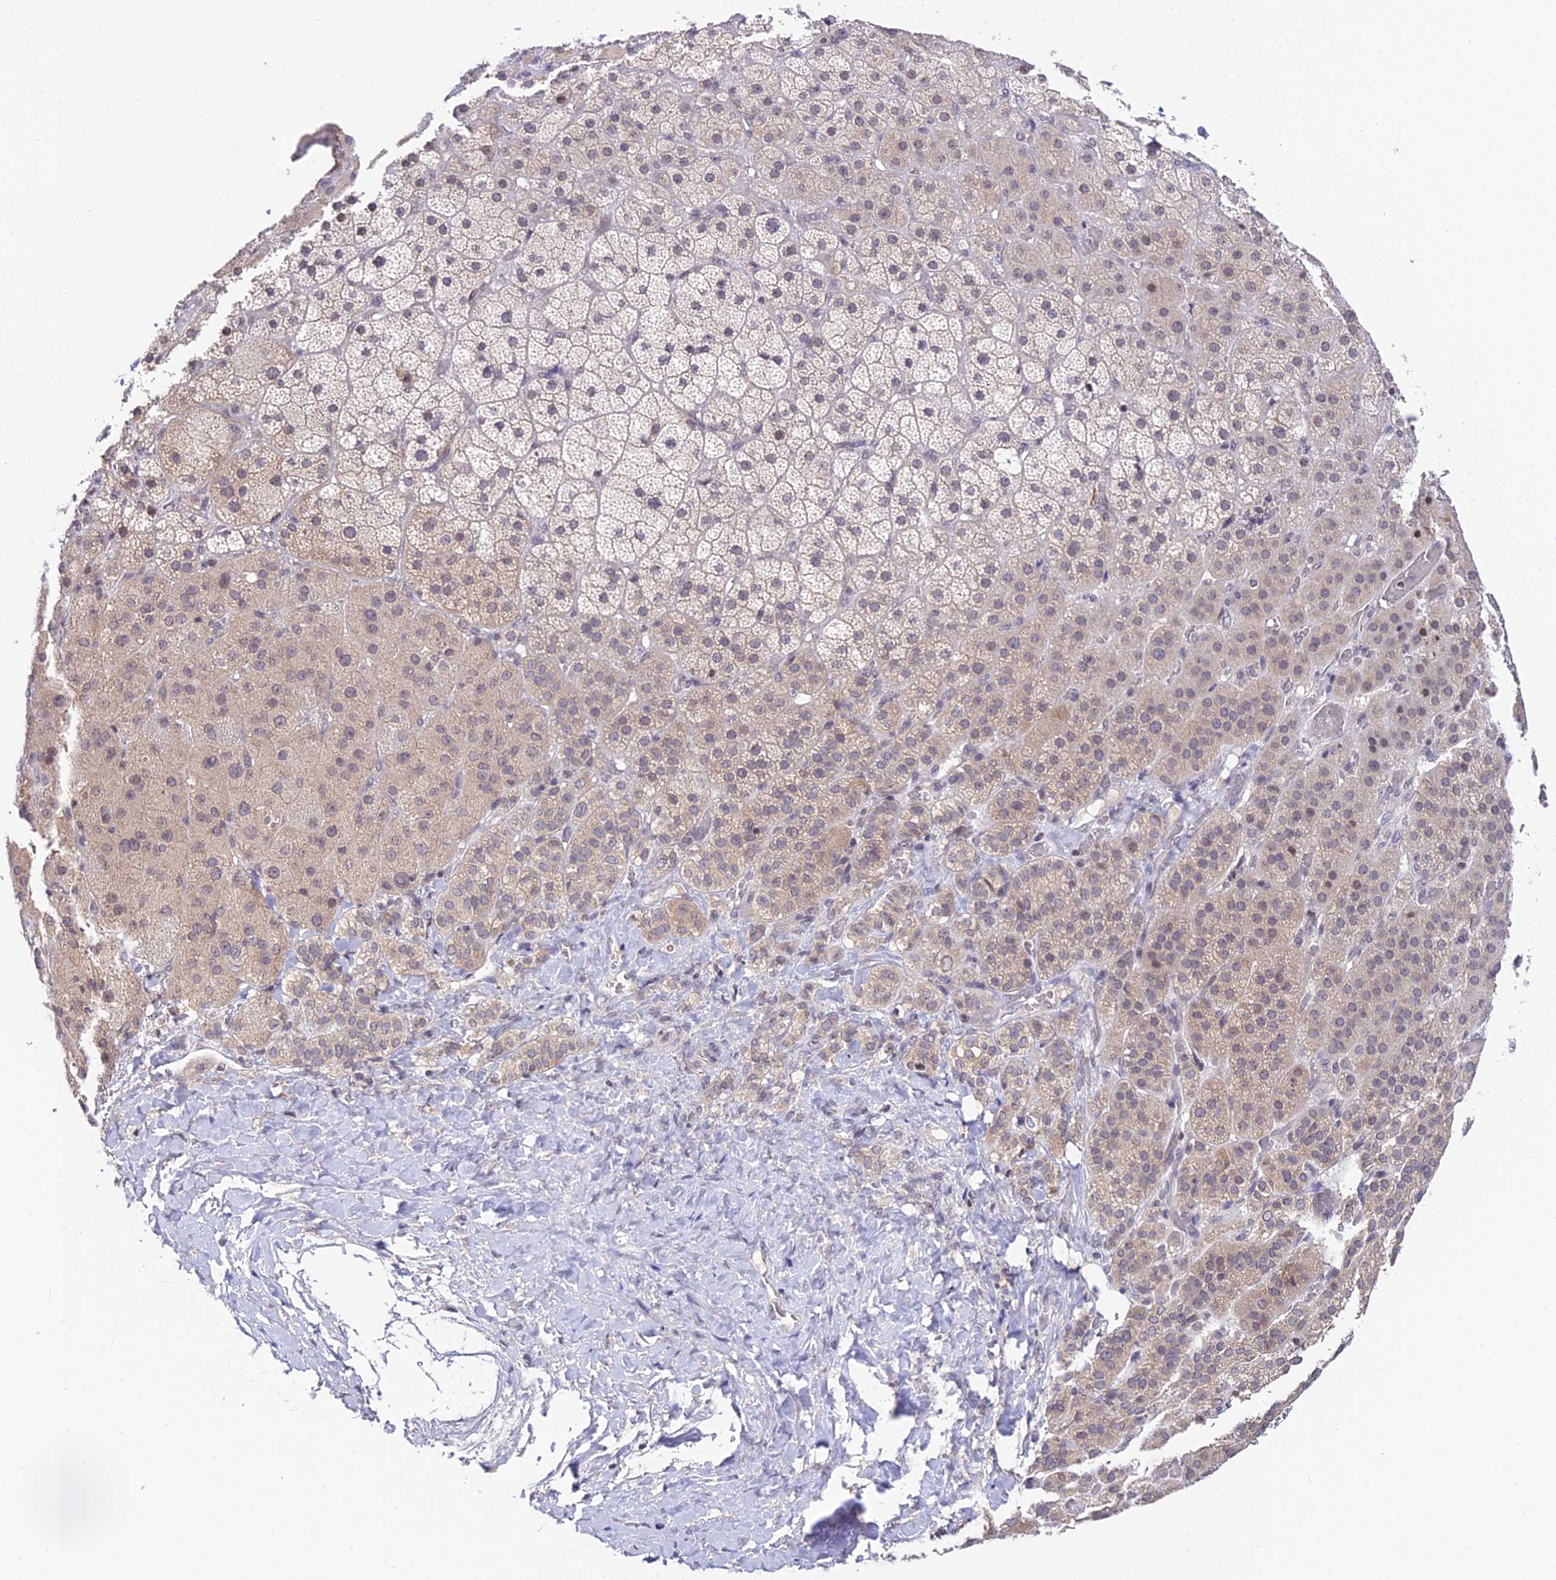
{"staining": {"intensity": "weak", "quantity": "25%-75%", "location": "cytoplasmic/membranous"}, "tissue": "adrenal gland", "cell_type": "Glandular cells", "image_type": "normal", "snomed": [{"axis": "morphology", "description": "Normal tissue, NOS"}, {"axis": "topography", "description": "Adrenal gland"}], "caption": "This image displays immunohistochemistry staining of benign adrenal gland, with low weak cytoplasmic/membranous positivity in about 25%-75% of glandular cells.", "gene": "TEKT1", "patient": {"sex": "male", "age": 57}}